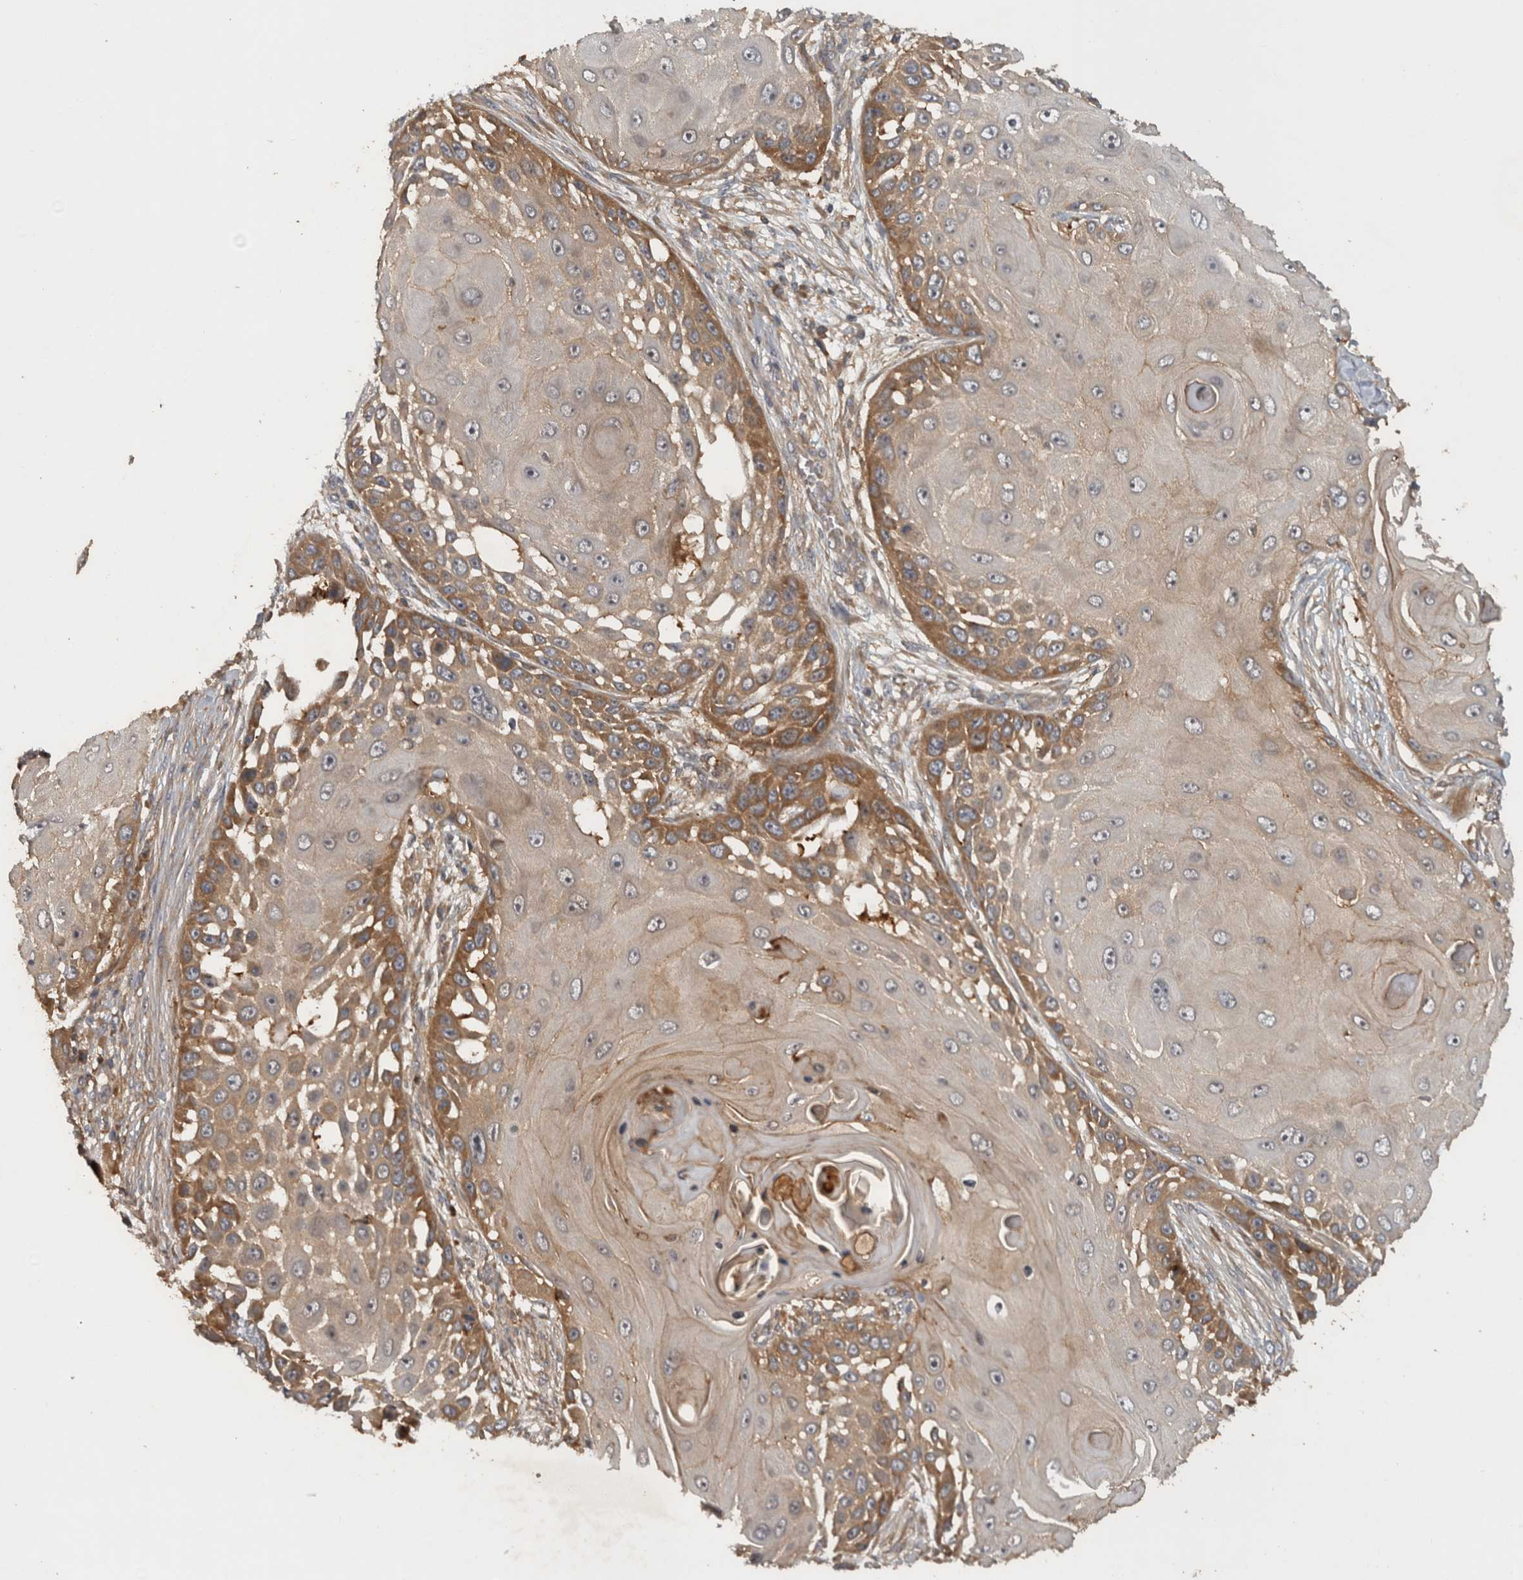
{"staining": {"intensity": "moderate", "quantity": ">75%", "location": "cytoplasmic/membranous"}, "tissue": "skin cancer", "cell_type": "Tumor cells", "image_type": "cancer", "snomed": [{"axis": "morphology", "description": "Squamous cell carcinoma, NOS"}, {"axis": "topography", "description": "Skin"}], "caption": "IHC (DAB) staining of squamous cell carcinoma (skin) shows moderate cytoplasmic/membranous protein staining in about >75% of tumor cells.", "gene": "VEPH1", "patient": {"sex": "female", "age": 44}}